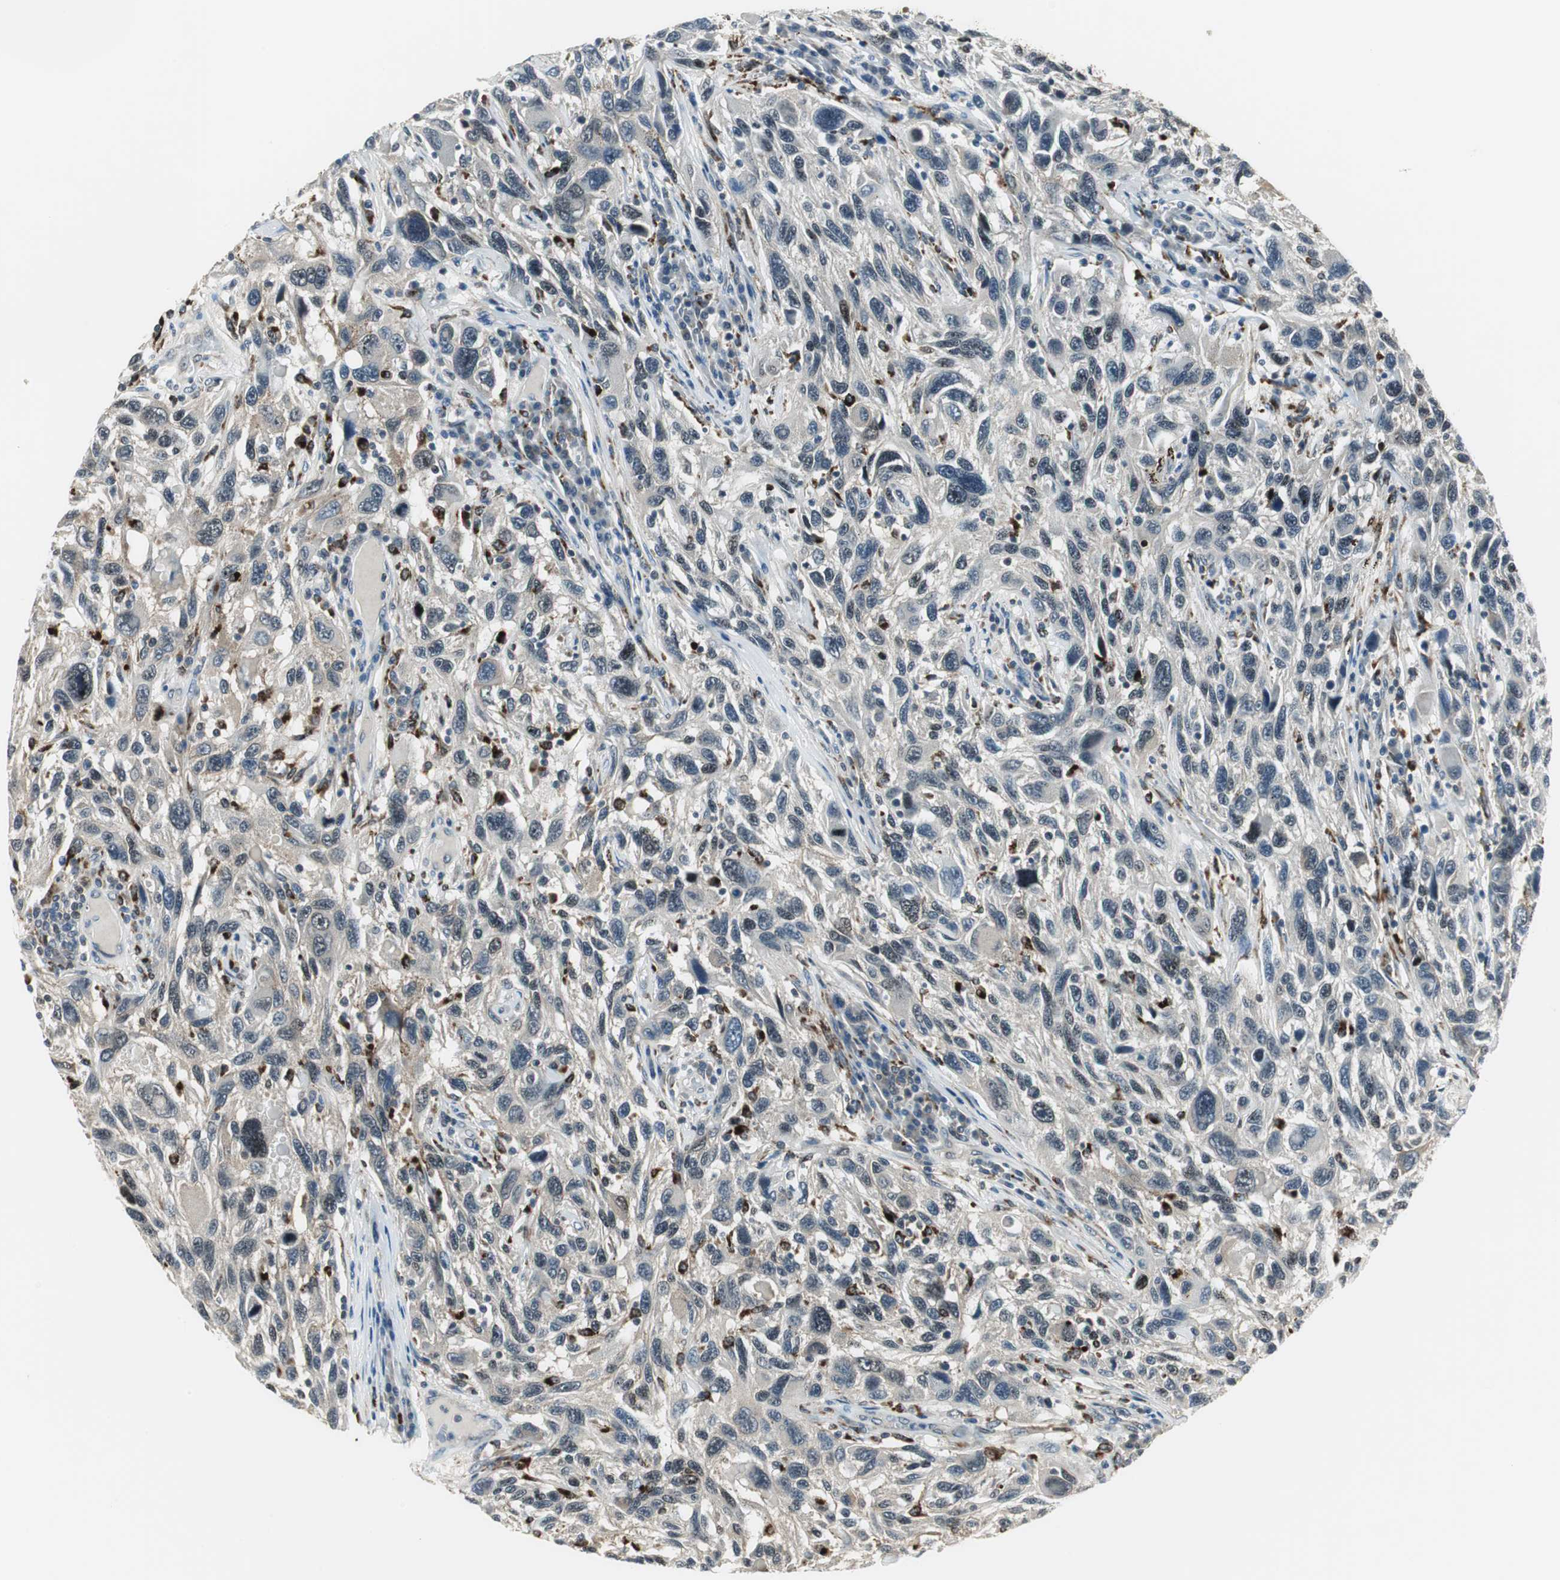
{"staining": {"intensity": "weak", "quantity": "<25%", "location": "cytoplasmic/membranous"}, "tissue": "melanoma", "cell_type": "Tumor cells", "image_type": "cancer", "snomed": [{"axis": "morphology", "description": "Malignant melanoma, NOS"}, {"axis": "topography", "description": "Skin"}], "caption": "Tumor cells are negative for brown protein staining in melanoma.", "gene": "NCK1", "patient": {"sex": "male", "age": 53}}